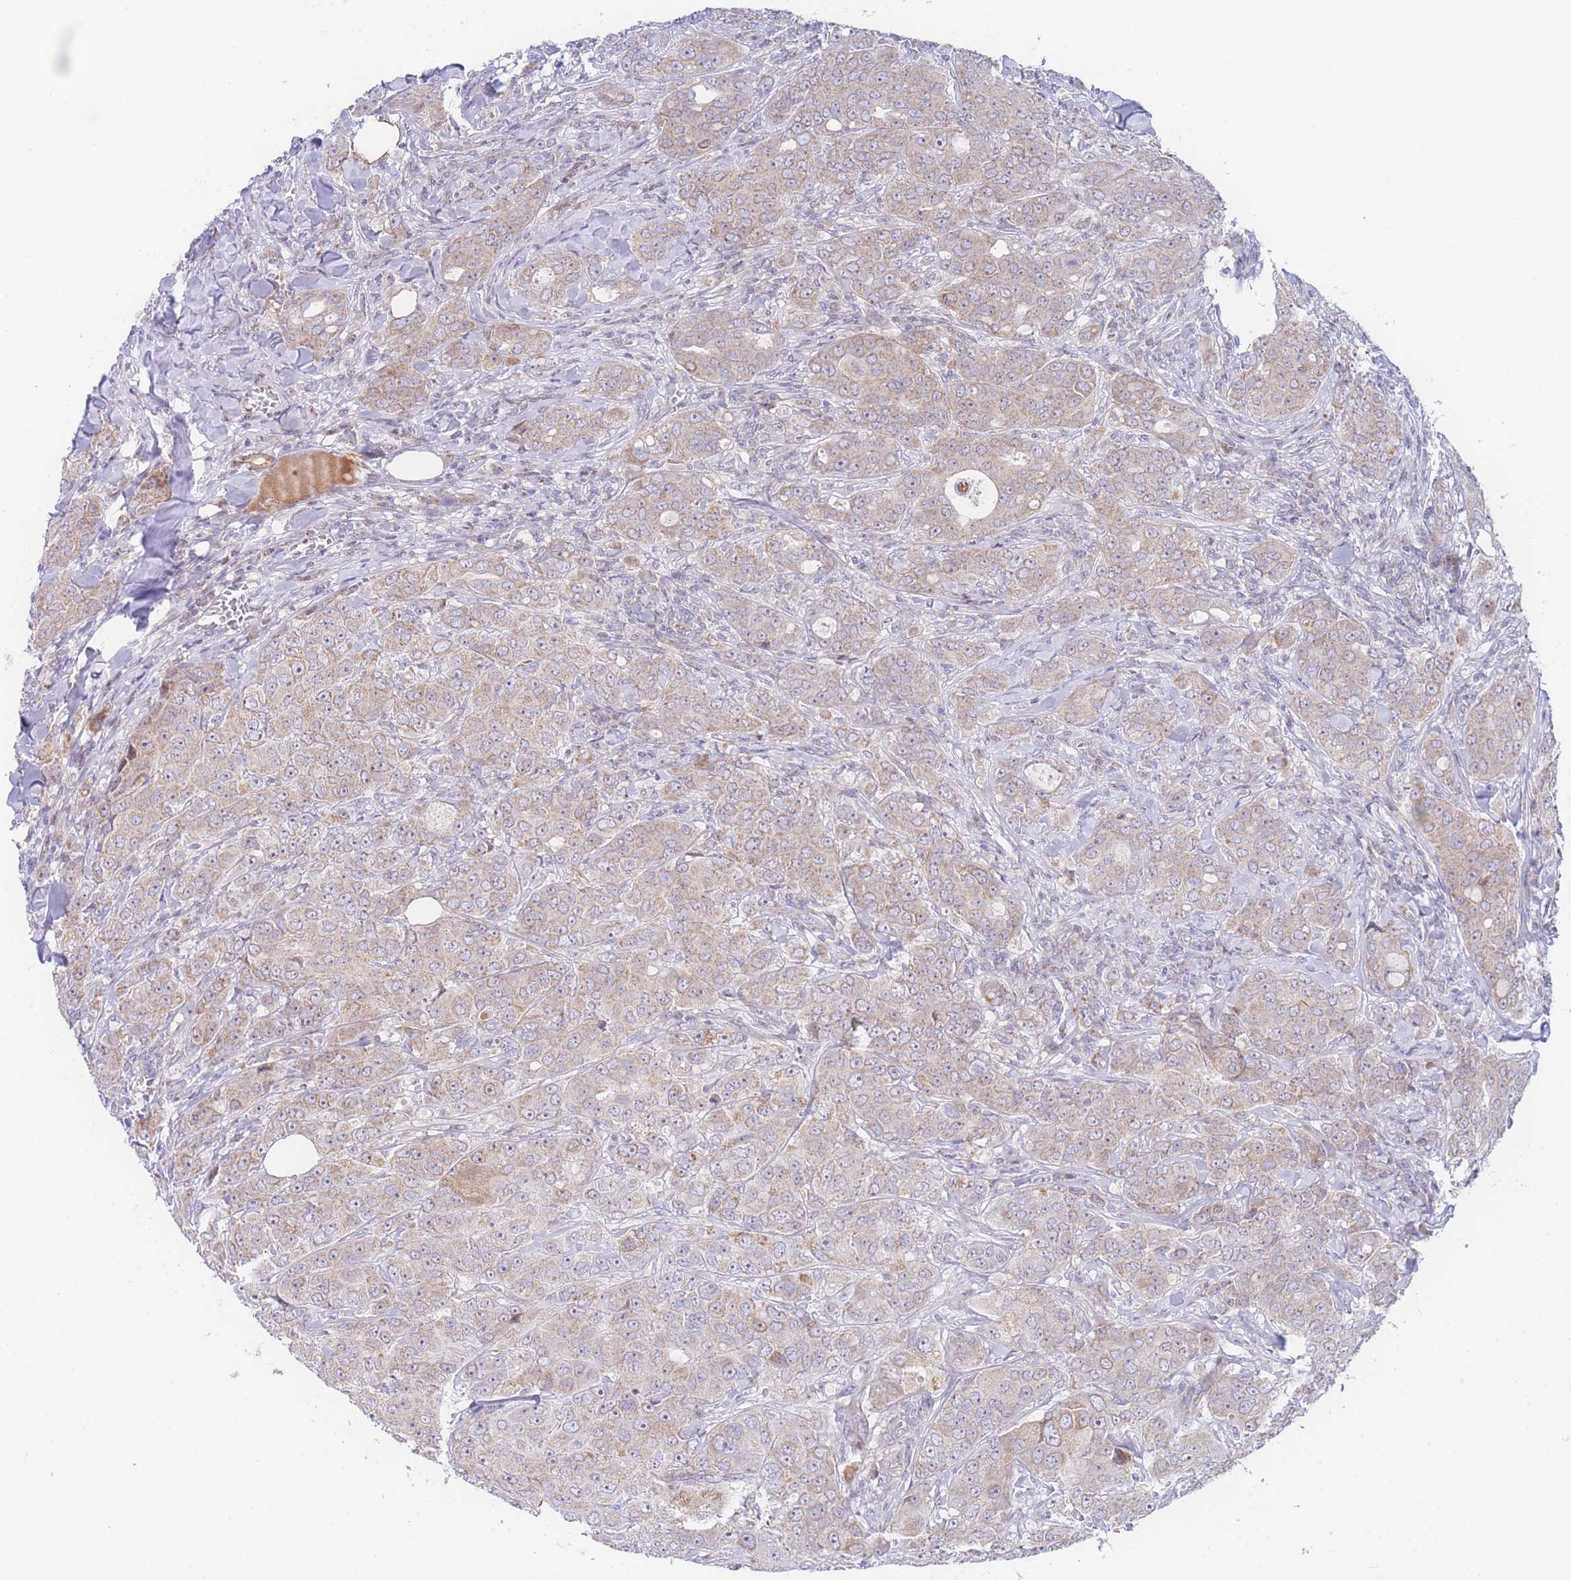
{"staining": {"intensity": "weak", "quantity": "25%-75%", "location": "cytoplasmic/membranous"}, "tissue": "breast cancer", "cell_type": "Tumor cells", "image_type": "cancer", "snomed": [{"axis": "morphology", "description": "Duct carcinoma"}, {"axis": "topography", "description": "Breast"}], "caption": "Immunohistochemical staining of infiltrating ductal carcinoma (breast) displays weak cytoplasmic/membranous protein expression in about 25%-75% of tumor cells.", "gene": "GPAM", "patient": {"sex": "female", "age": 43}}